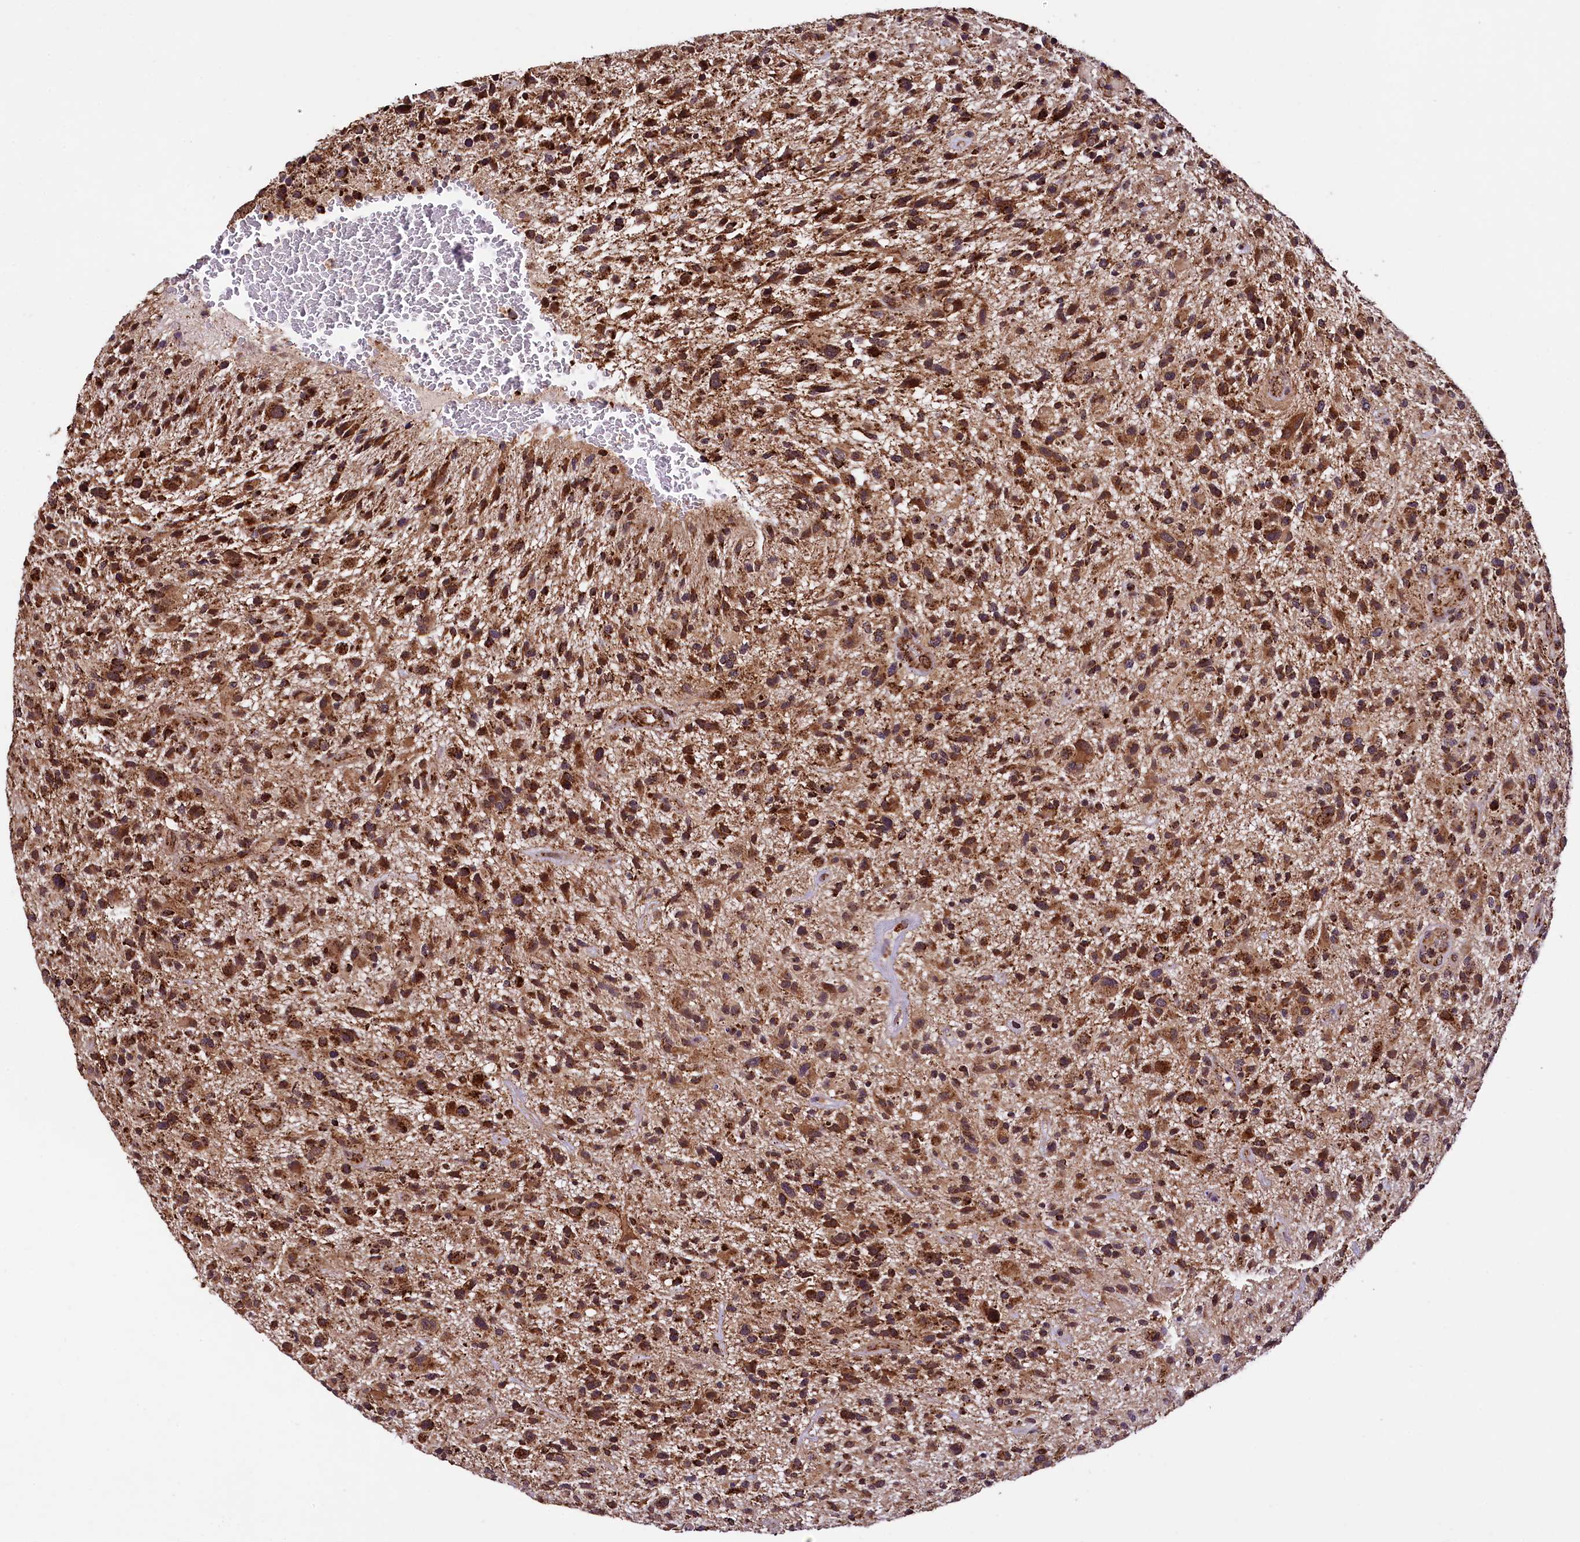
{"staining": {"intensity": "moderate", "quantity": ">75%", "location": "cytoplasmic/membranous"}, "tissue": "glioma", "cell_type": "Tumor cells", "image_type": "cancer", "snomed": [{"axis": "morphology", "description": "Glioma, malignant, High grade"}, {"axis": "topography", "description": "Brain"}], "caption": "An image of human glioma stained for a protein displays moderate cytoplasmic/membranous brown staining in tumor cells.", "gene": "KLC2", "patient": {"sex": "male", "age": 47}}